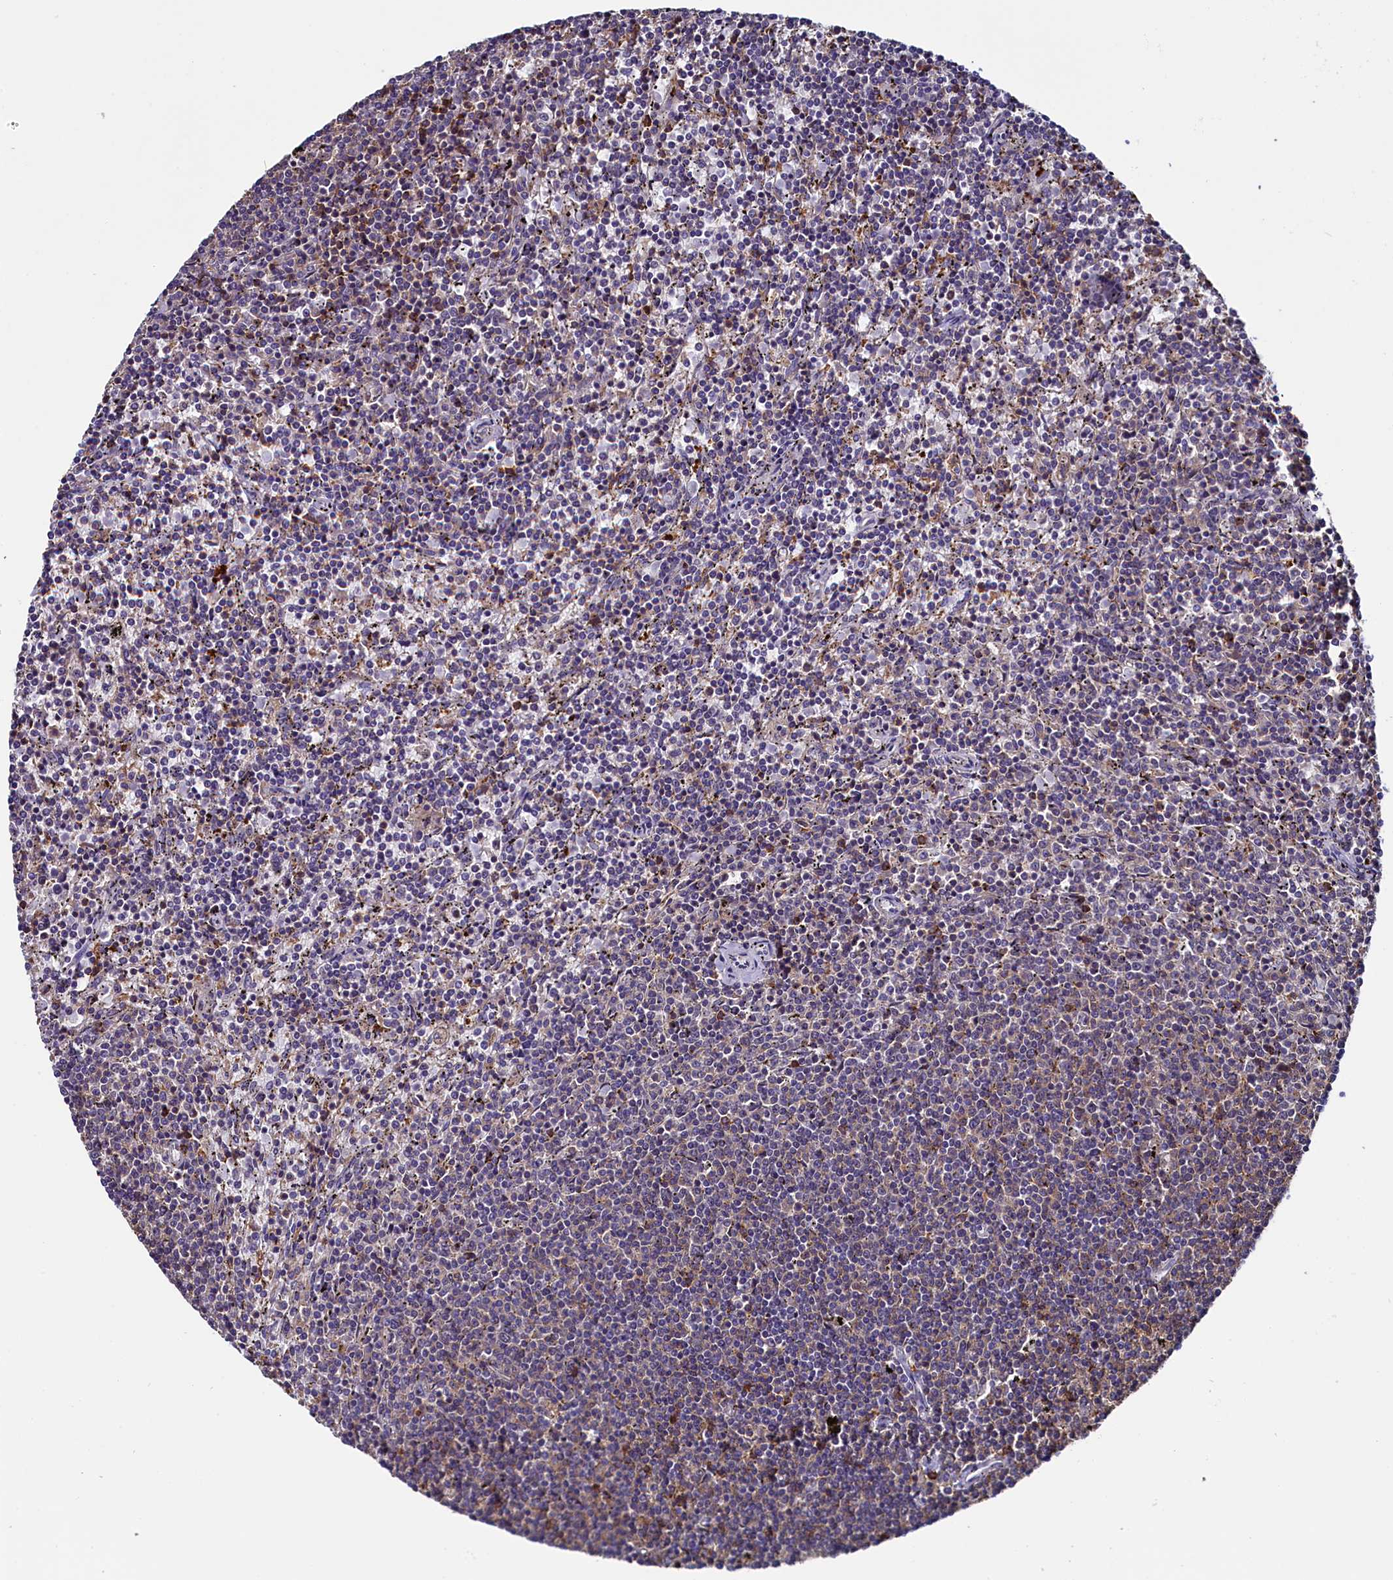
{"staining": {"intensity": "negative", "quantity": "none", "location": "none"}, "tissue": "lymphoma", "cell_type": "Tumor cells", "image_type": "cancer", "snomed": [{"axis": "morphology", "description": "Malignant lymphoma, non-Hodgkin's type, Low grade"}, {"axis": "topography", "description": "Spleen"}], "caption": "An immunohistochemistry image of low-grade malignant lymphoma, non-Hodgkin's type is shown. There is no staining in tumor cells of low-grade malignant lymphoma, non-Hodgkin's type.", "gene": "CIAPIN1", "patient": {"sex": "female", "age": 50}}